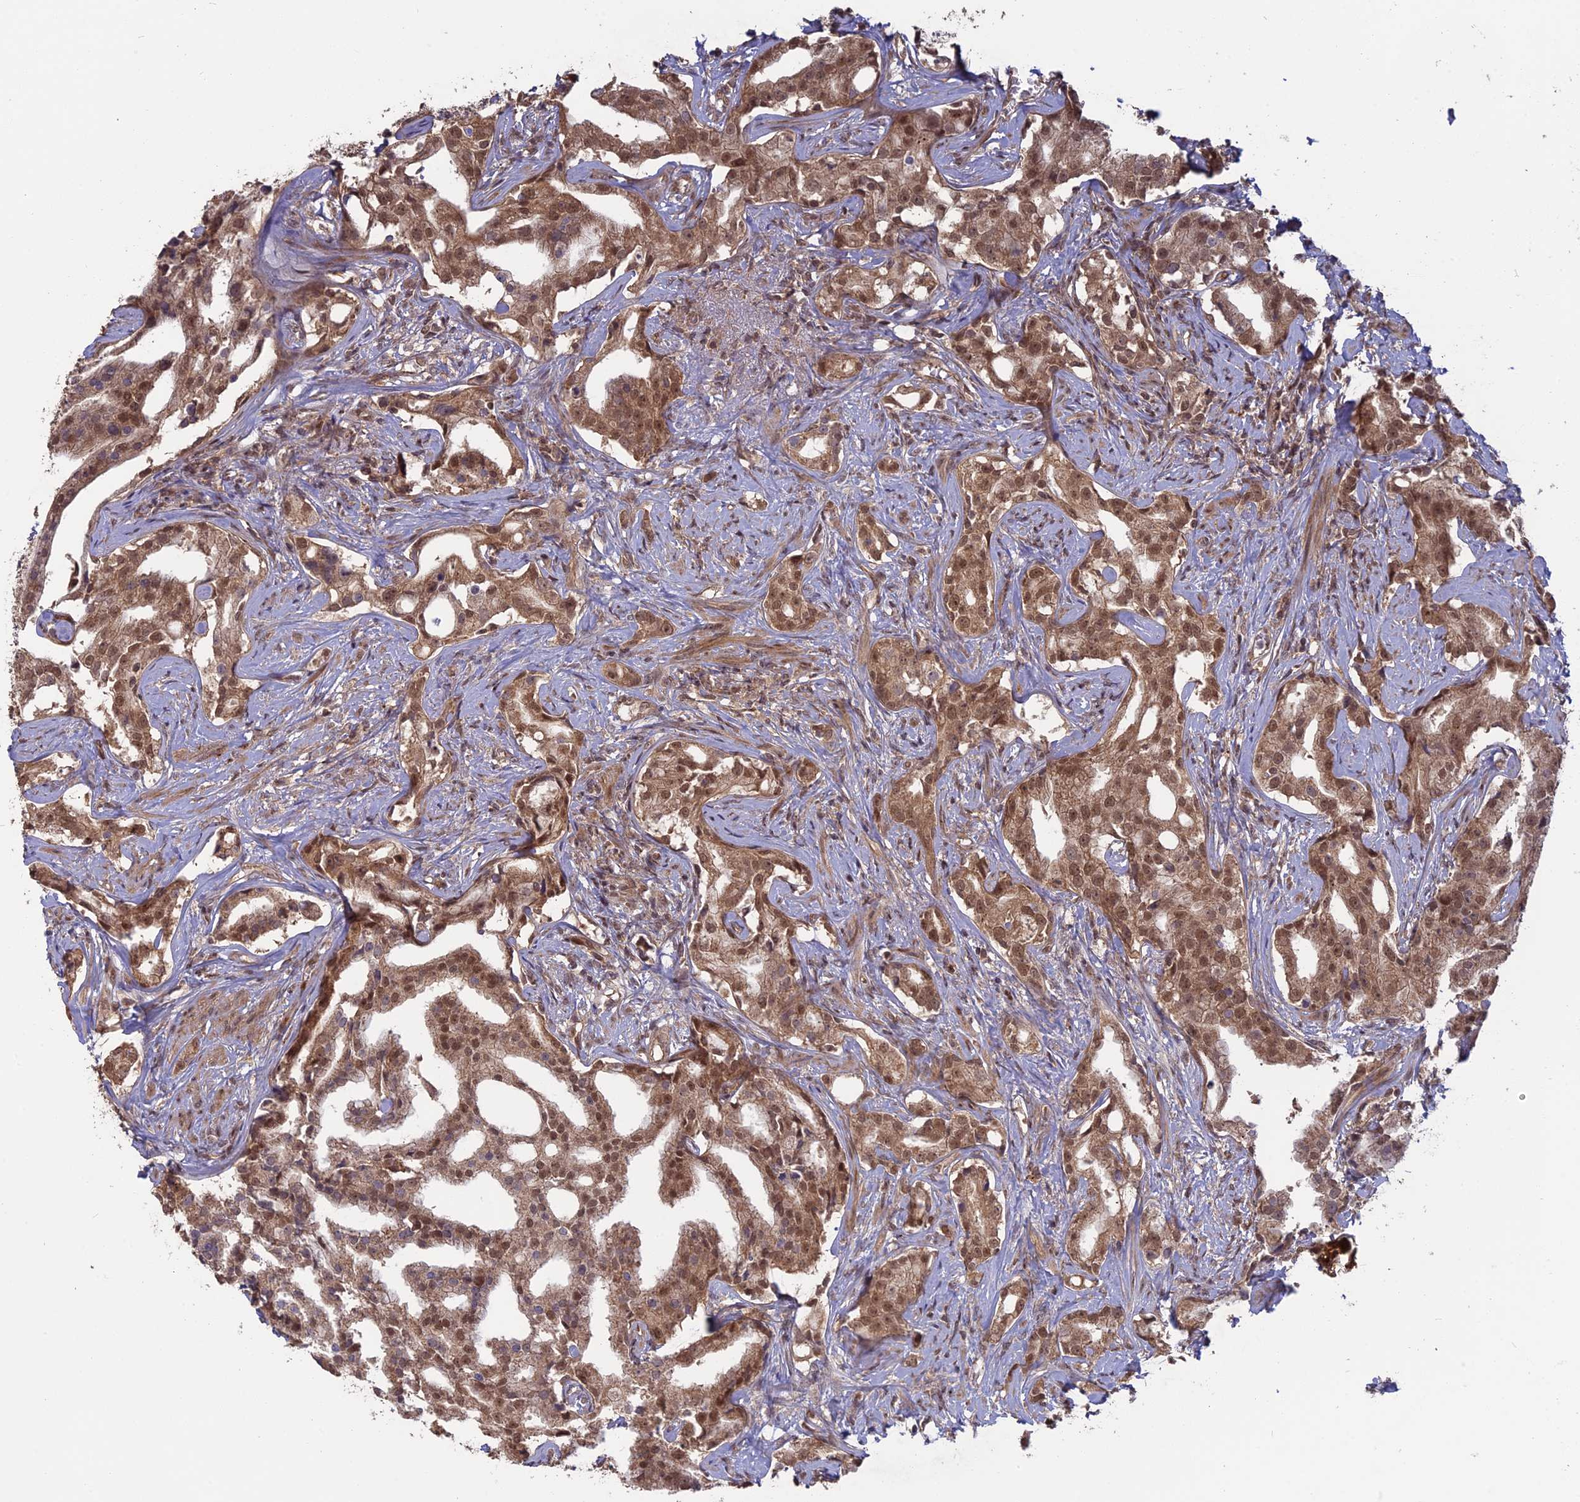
{"staining": {"intensity": "moderate", "quantity": ">75%", "location": "cytoplasmic/membranous,nuclear"}, "tissue": "prostate cancer", "cell_type": "Tumor cells", "image_type": "cancer", "snomed": [{"axis": "morphology", "description": "Adenocarcinoma, High grade"}, {"axis": "topography", "description": "Prostate"}], "caption": "Approximately >75% of tumor cells in prostate high-grade adenocarcinoma display moderate cytoplasmic/membranous and nuclear protein staining as visualized by brown immunohistochemical staining.", "gene": "PKIG", "patient": {"sex": "male", "age": 67}}